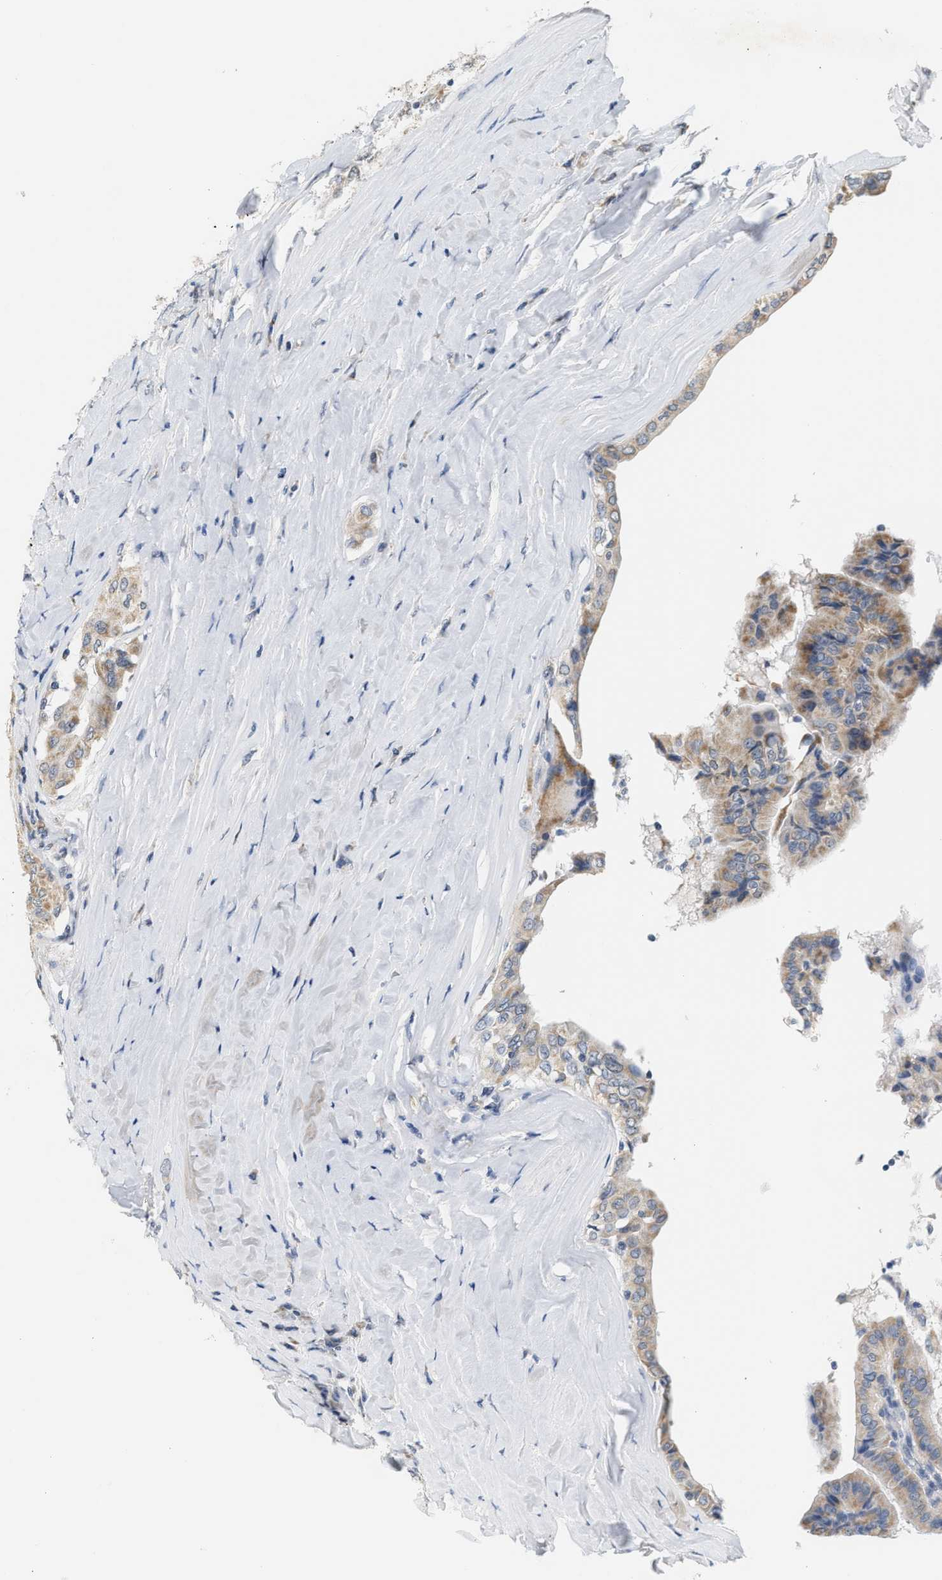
{"staining": {"intensity": "moderate", "quantity": "<25%", "location": "cytoplasmic/membranous"}, "tissue": "thyroid cancer", "cell_type": "Tumor cells", "image_type": "cancer", "snomed": [{"axis": "morphology", "description": "Papillary adenocarcinoma, NOS"}, {"axis": "topography", "description": "Thyroid gland"}], "caption": "Papillary adenocarcinoma (thyroid) stained for a protein (brown) exhibits moderate cytoplasmic/membranous positive positivity in about <25% of tumor cells.", "gene": "GIGYF1", "patient": {"sex": "male", "age": 33}}